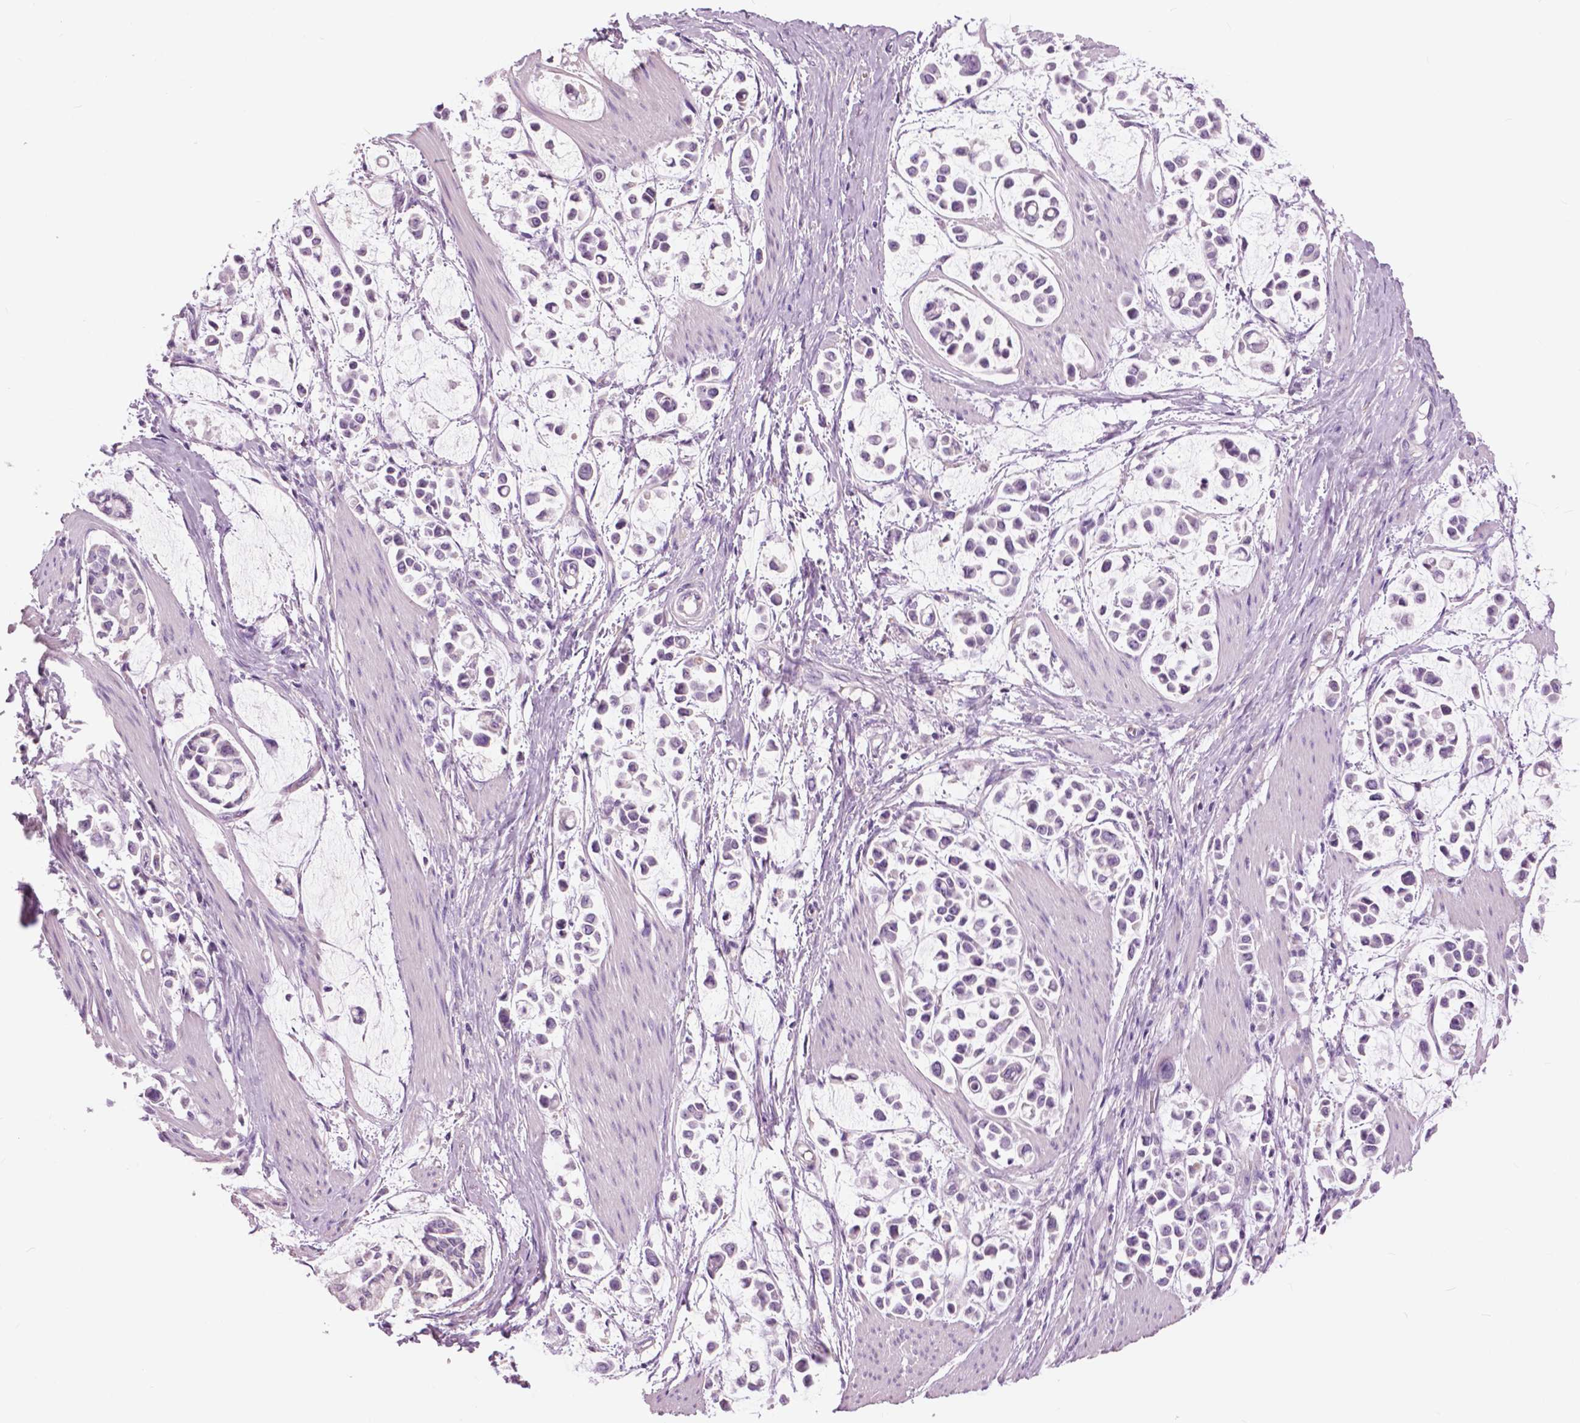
{"staining": {"intensity": "negative", "quantity": "none", "location": "none"}, "tissue": "stomach cancer", "cell_type": "Tumor cells", "image_type": "cancer", "snomed": [{"axis": "morphology", "description": "Adenocarcinoma, NOS"}, {"axis": "topography", "description": "Stomach"}], "caption": "DAB (3,3'-diaminobenzidine) immunohistochemical staining of human stomach cancer shows no significant staining in tumor cells.", "gene": "SERPINI1", "patient": {"sex": "male", "age": 82}}